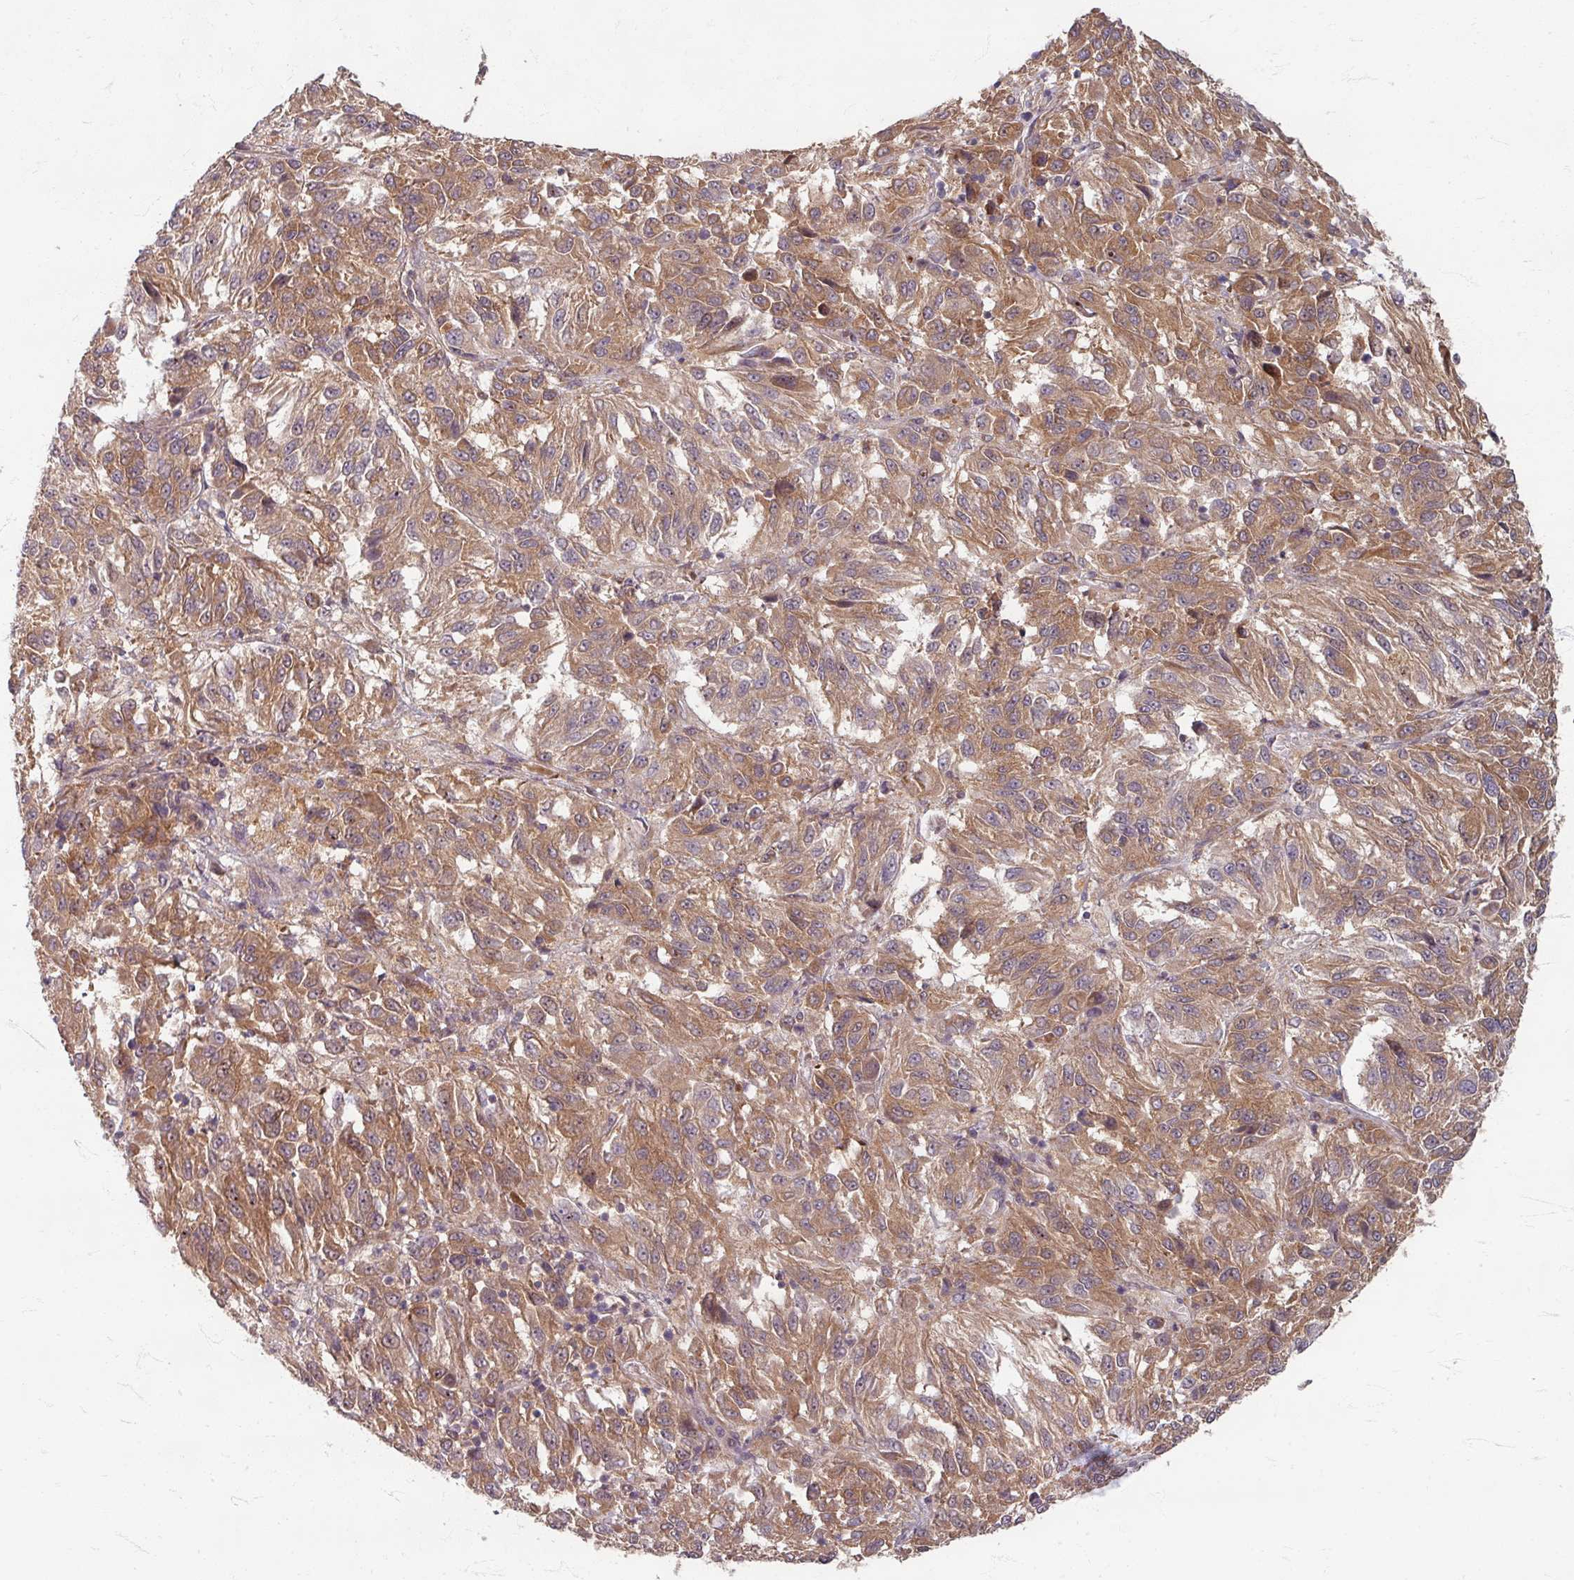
{"staining": {"intensity": "moderate", "quantity": ">75%", "location": "cytoplasmic/membranous"}, "tissue": "melanoma", "cell_type": "Tumor cells", "image_type": "cancer", "snomed": [{"axis": "morphology", "description": "Malignant melanoma, Metastatic site"}, {"axis": "topography", "description": "Lung"}], "caption": "Melanoma tissue exhibits moderate cytoplasmic/membranous staining in about >75% of tumor cells, visualized by immunohistochemistry.", "gene": "STAM", "patient": {"sex": "male", "age": 64}}